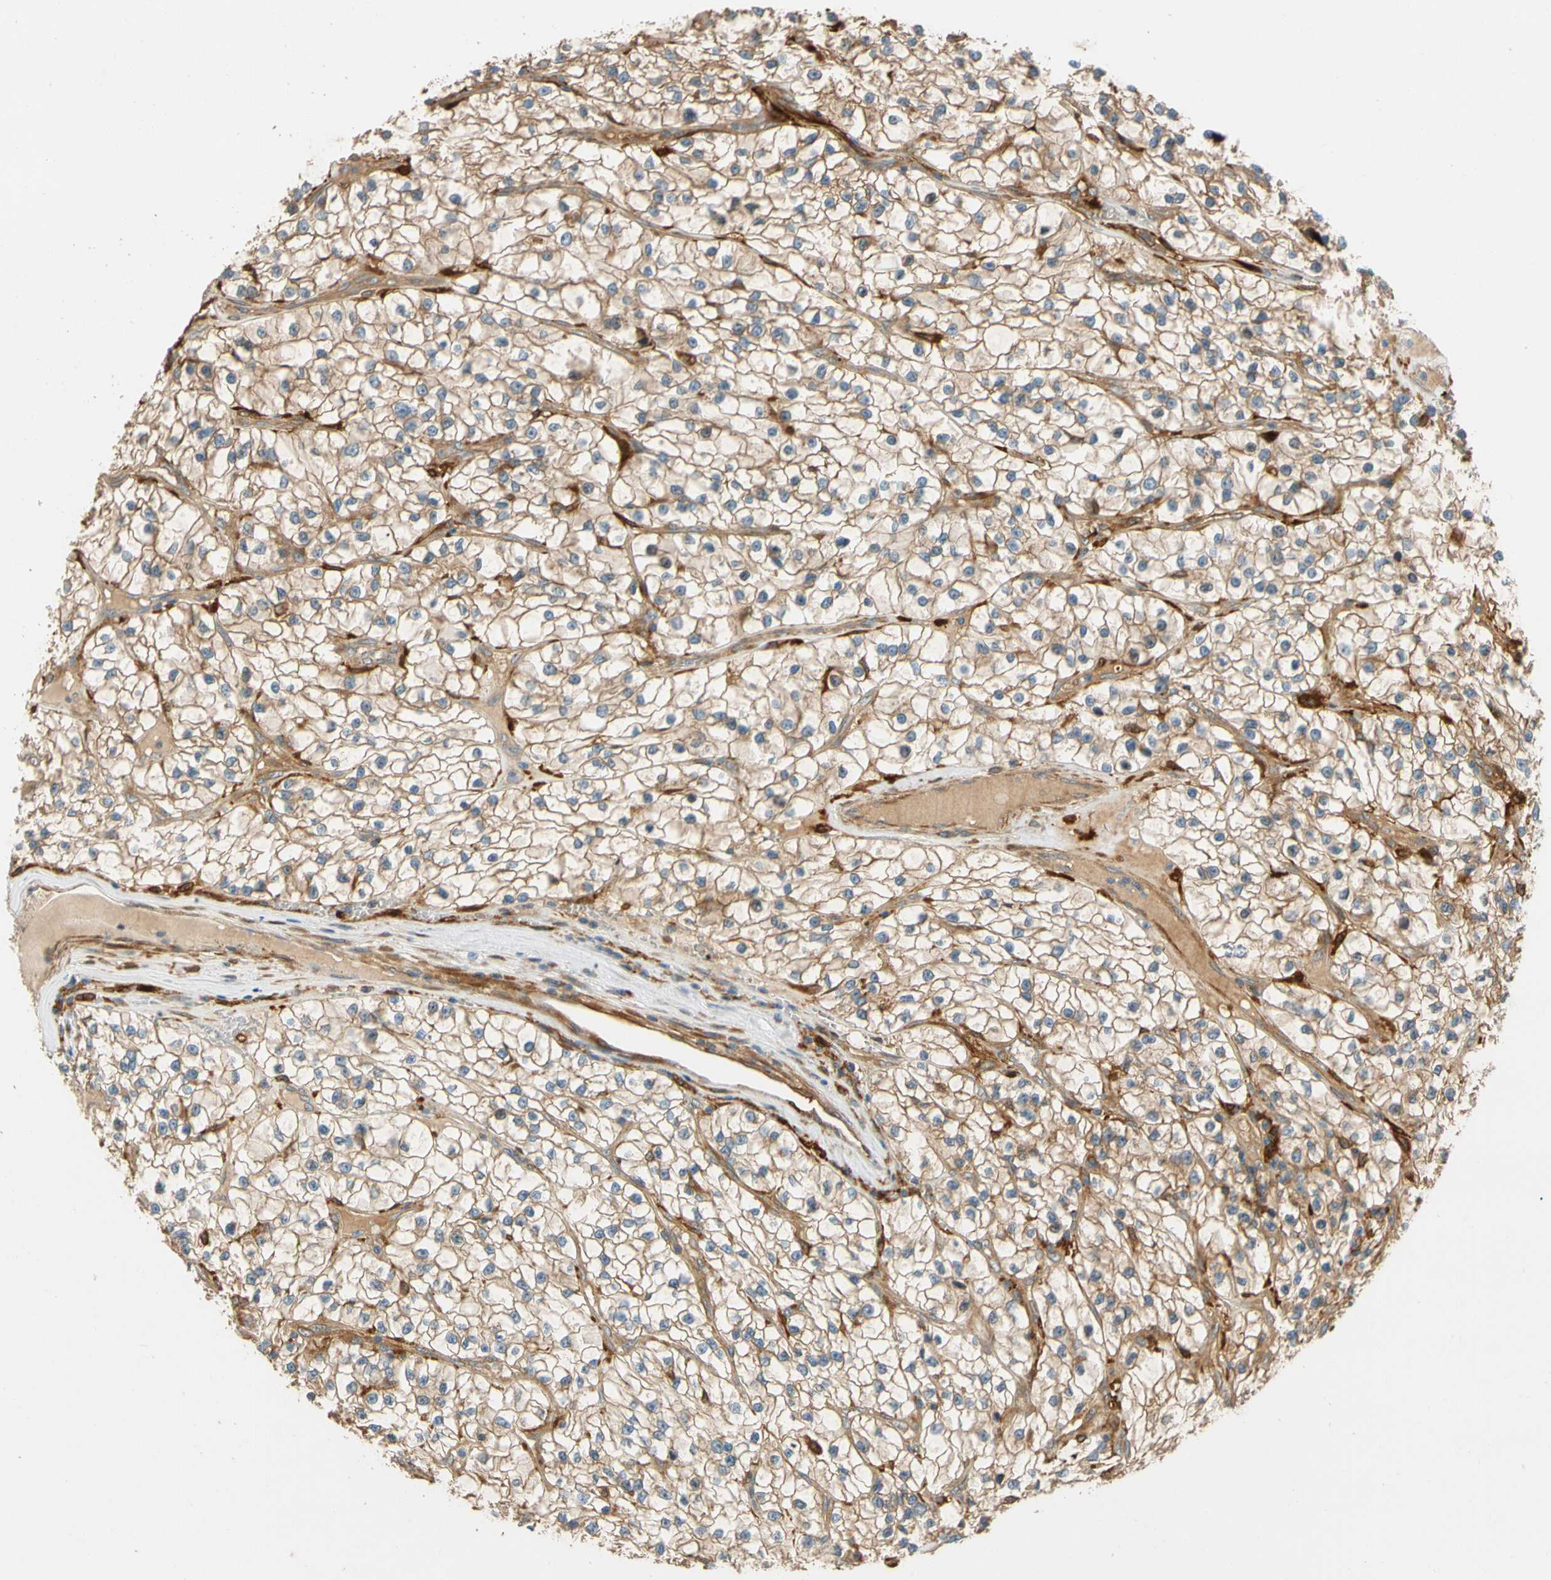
{"staining": {"intensity": "moderate", "quantity": ">75%", "location": "cytoplasmic/membranous"}, "tissue": "renal cancer", "cell_type": "Tumor cells", "image_type": "cancer", "snomed": [{"axis": "morphology", "description": "Adenocarcinoma, NOS"}, {"axis": "topography", "description": "Kidney"}], "caption": "Adenocarcinoma (renal) stained with immunohistochemistry (IHC) demonstrates moderate cytoplasmic/membranous expression in approximately >75% of tumor cells. The staining was performed using DAB to visualize the protein expression in brown, while the nuclei were stained in blue with hematoxylin (Magnification: 20x).", "gene": "PARP14", "patient": {"sex": "female", "age": 57}}